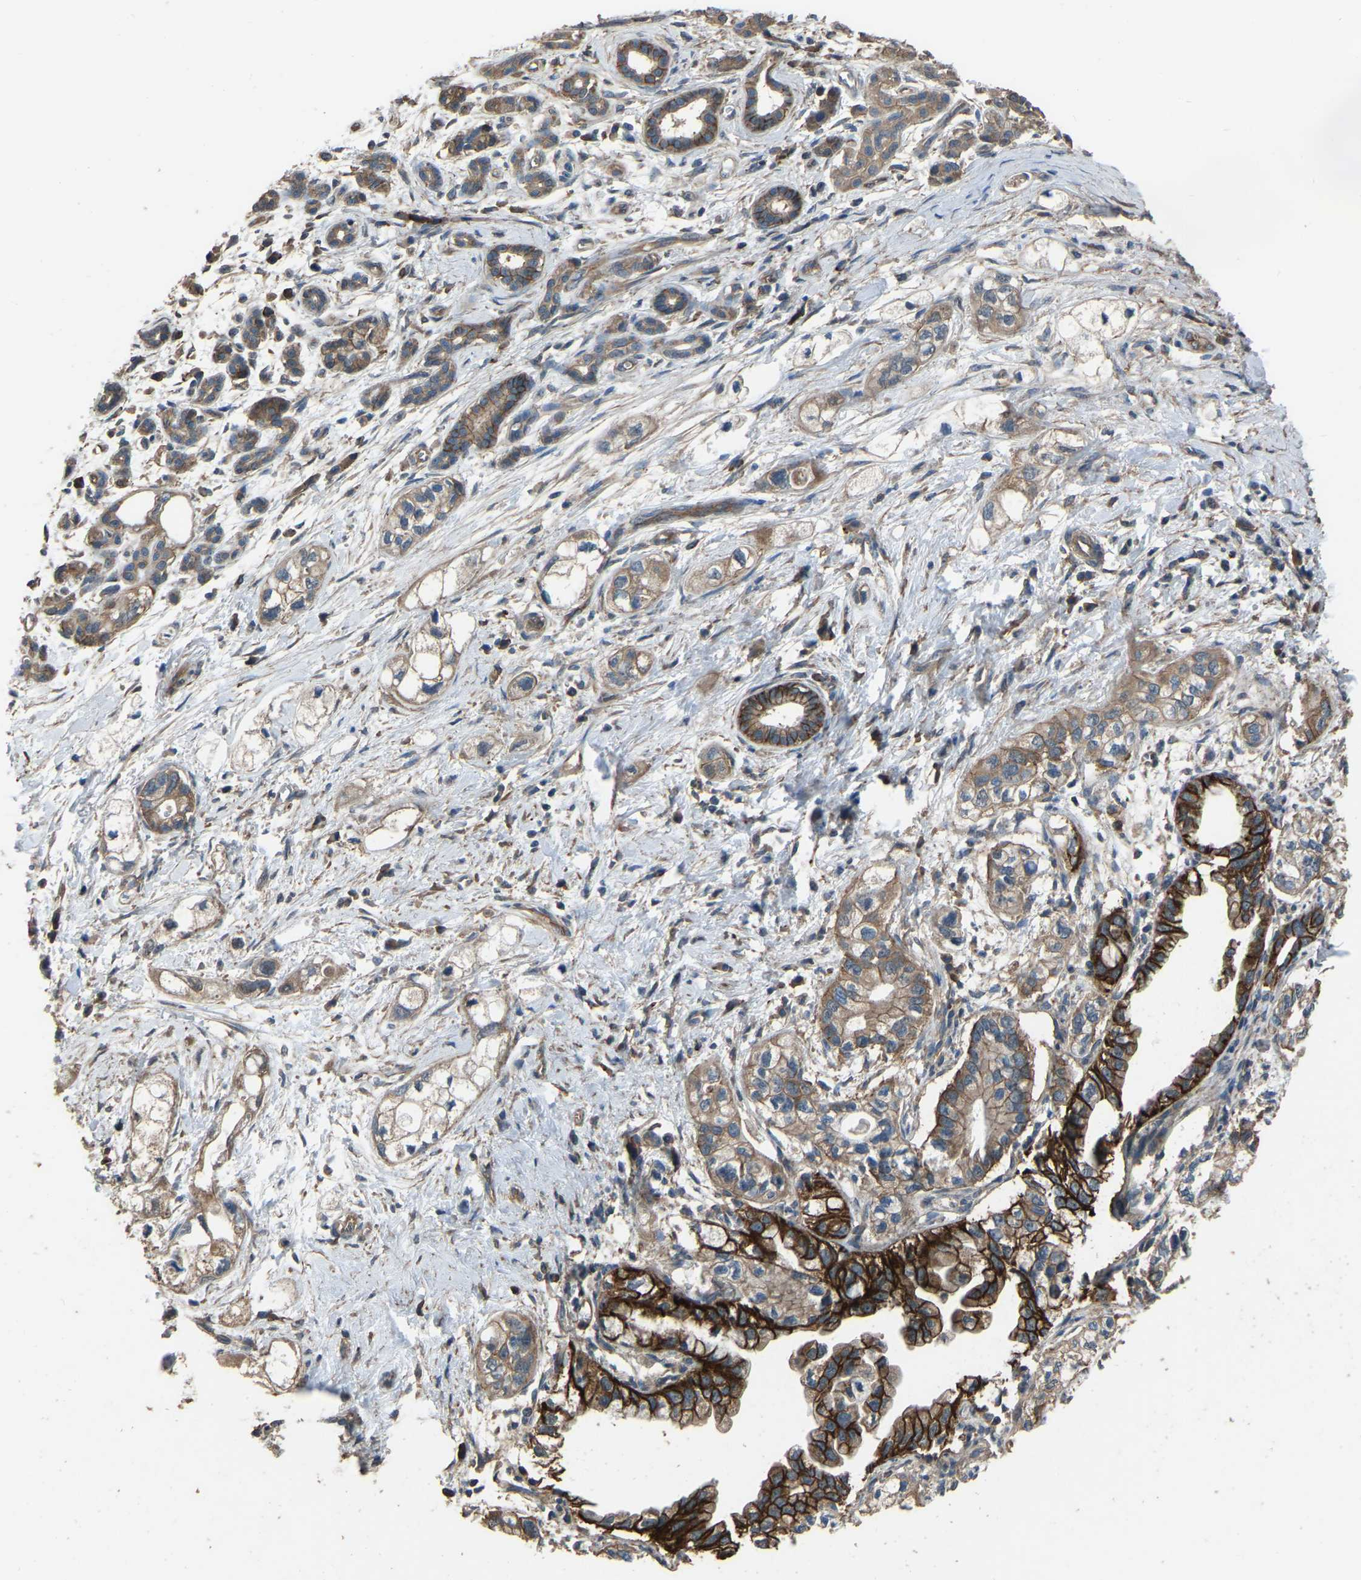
{"staining": {"intensity": "strong", "quantity": "<25%", "location": "cytoplasmic/membranous"}, "tissue": "pancreatic cancer", "cell_type": "Tumor cells", "image_type": "cancer", "snomed": [{"axis": "morphology", "description": "Adenocarcinoma, NOS"}, {"axis": "topography", "description": "Pancreas"}], "caption": "Pancreatic cancer (adenocarcinoma) was stained to show a protein in brown. There is medium levels of strong cytoplasmic/membranous staining in about <25% of tumor cells.", "gene": "SLC4A2", "patient": {"sex": "male", "age": 74}}